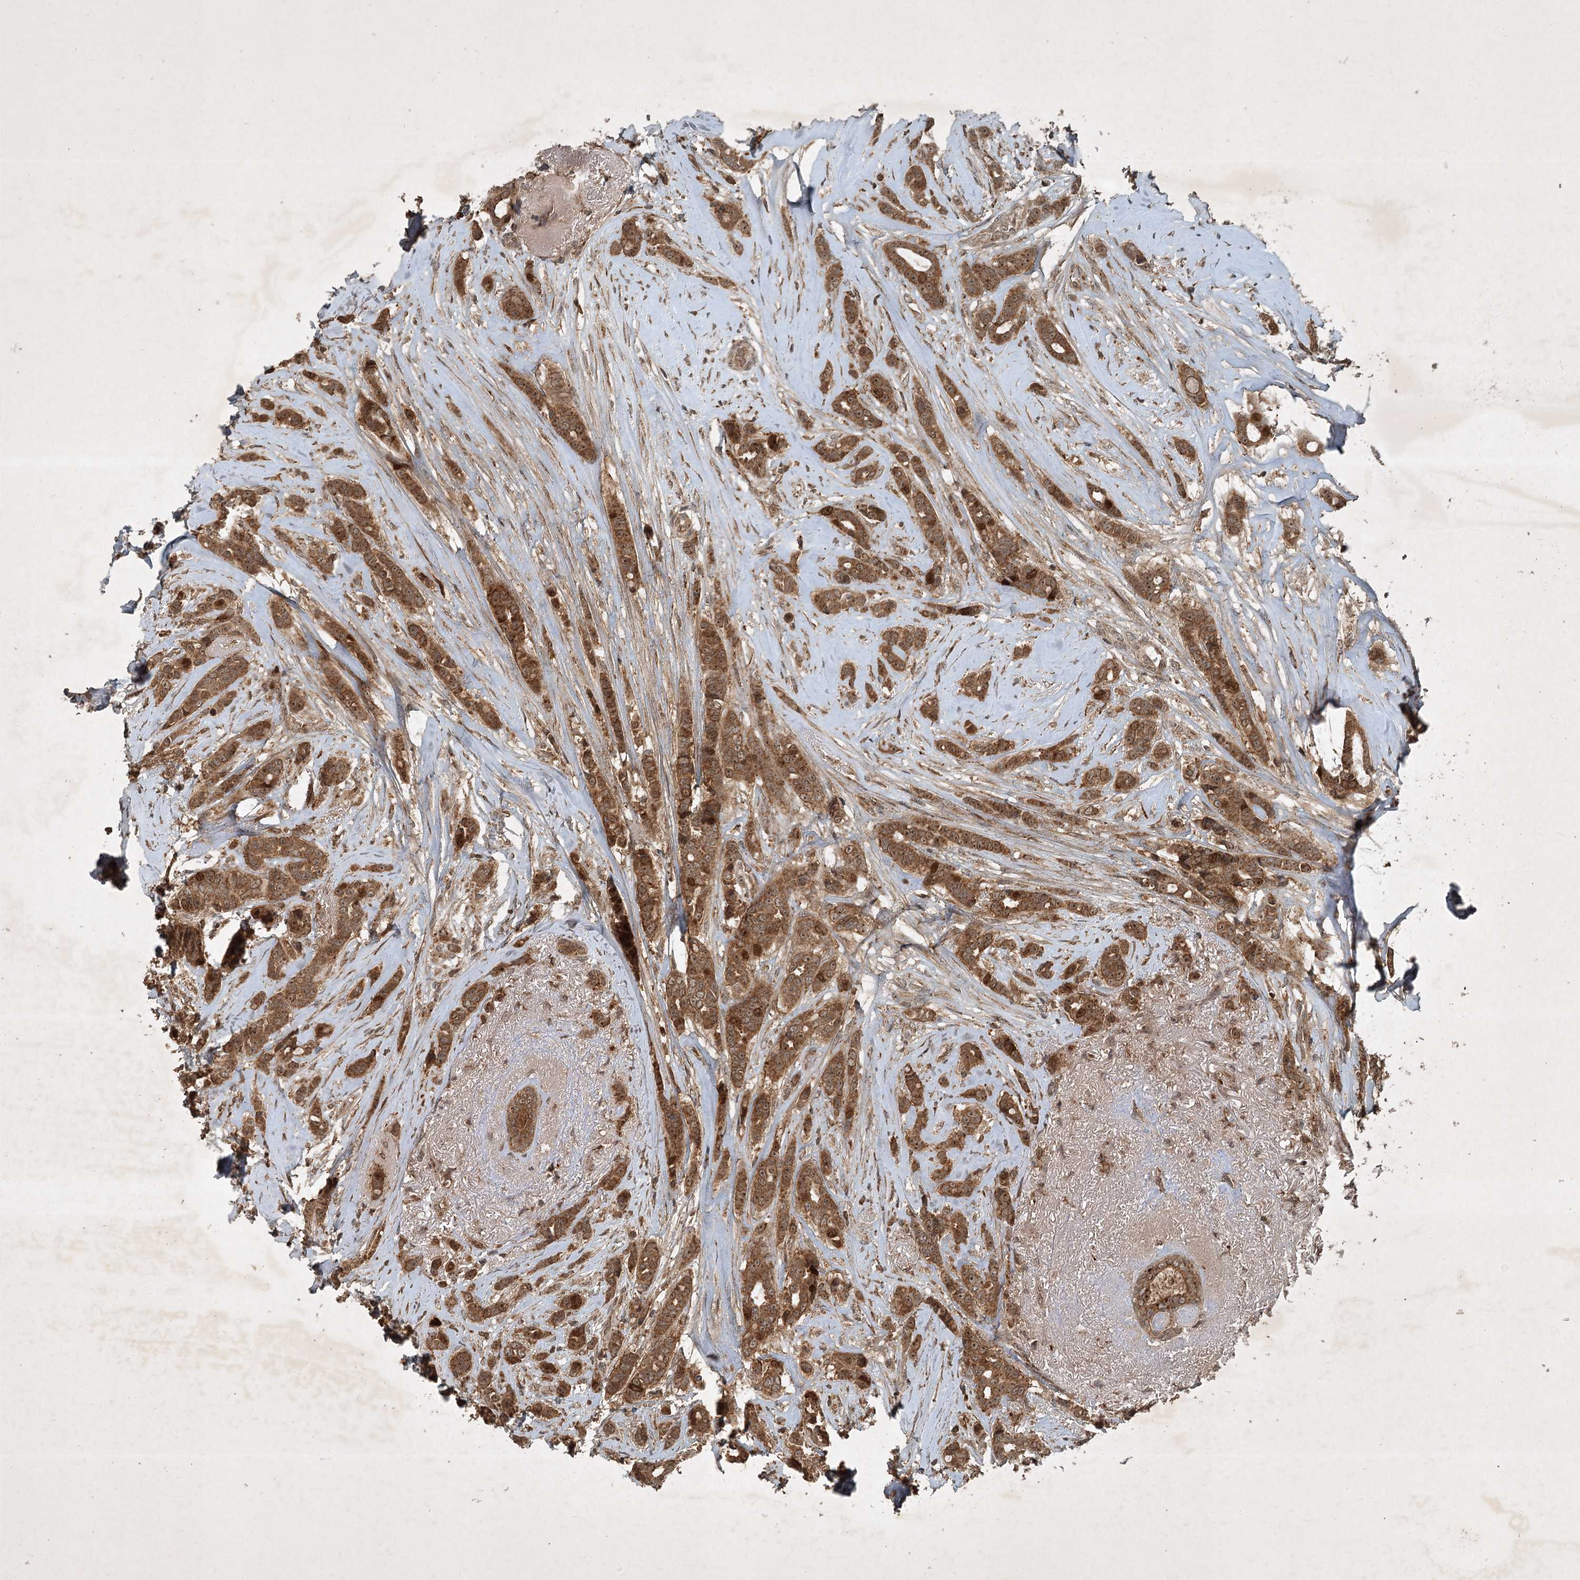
{"staining": {"intensity": "moderate", "quantity": ">75%", "location": "cytoplasmic/membranous,nuclear"}, "tissue": "breast cancer", "cell_type": "Tumor cells", "image_type": "cancer", "snomed": [{"axis": "morphology", "description": "Lobular carcinoma"}, {"axis": "topography", "description": "Breast"}], "caption": "Breast lobular carcinoma stained with a protein marker displays moderate staining in tumor cells.", "gene": "UNC93A", "patient": {"sex": "female", "age": 51}}